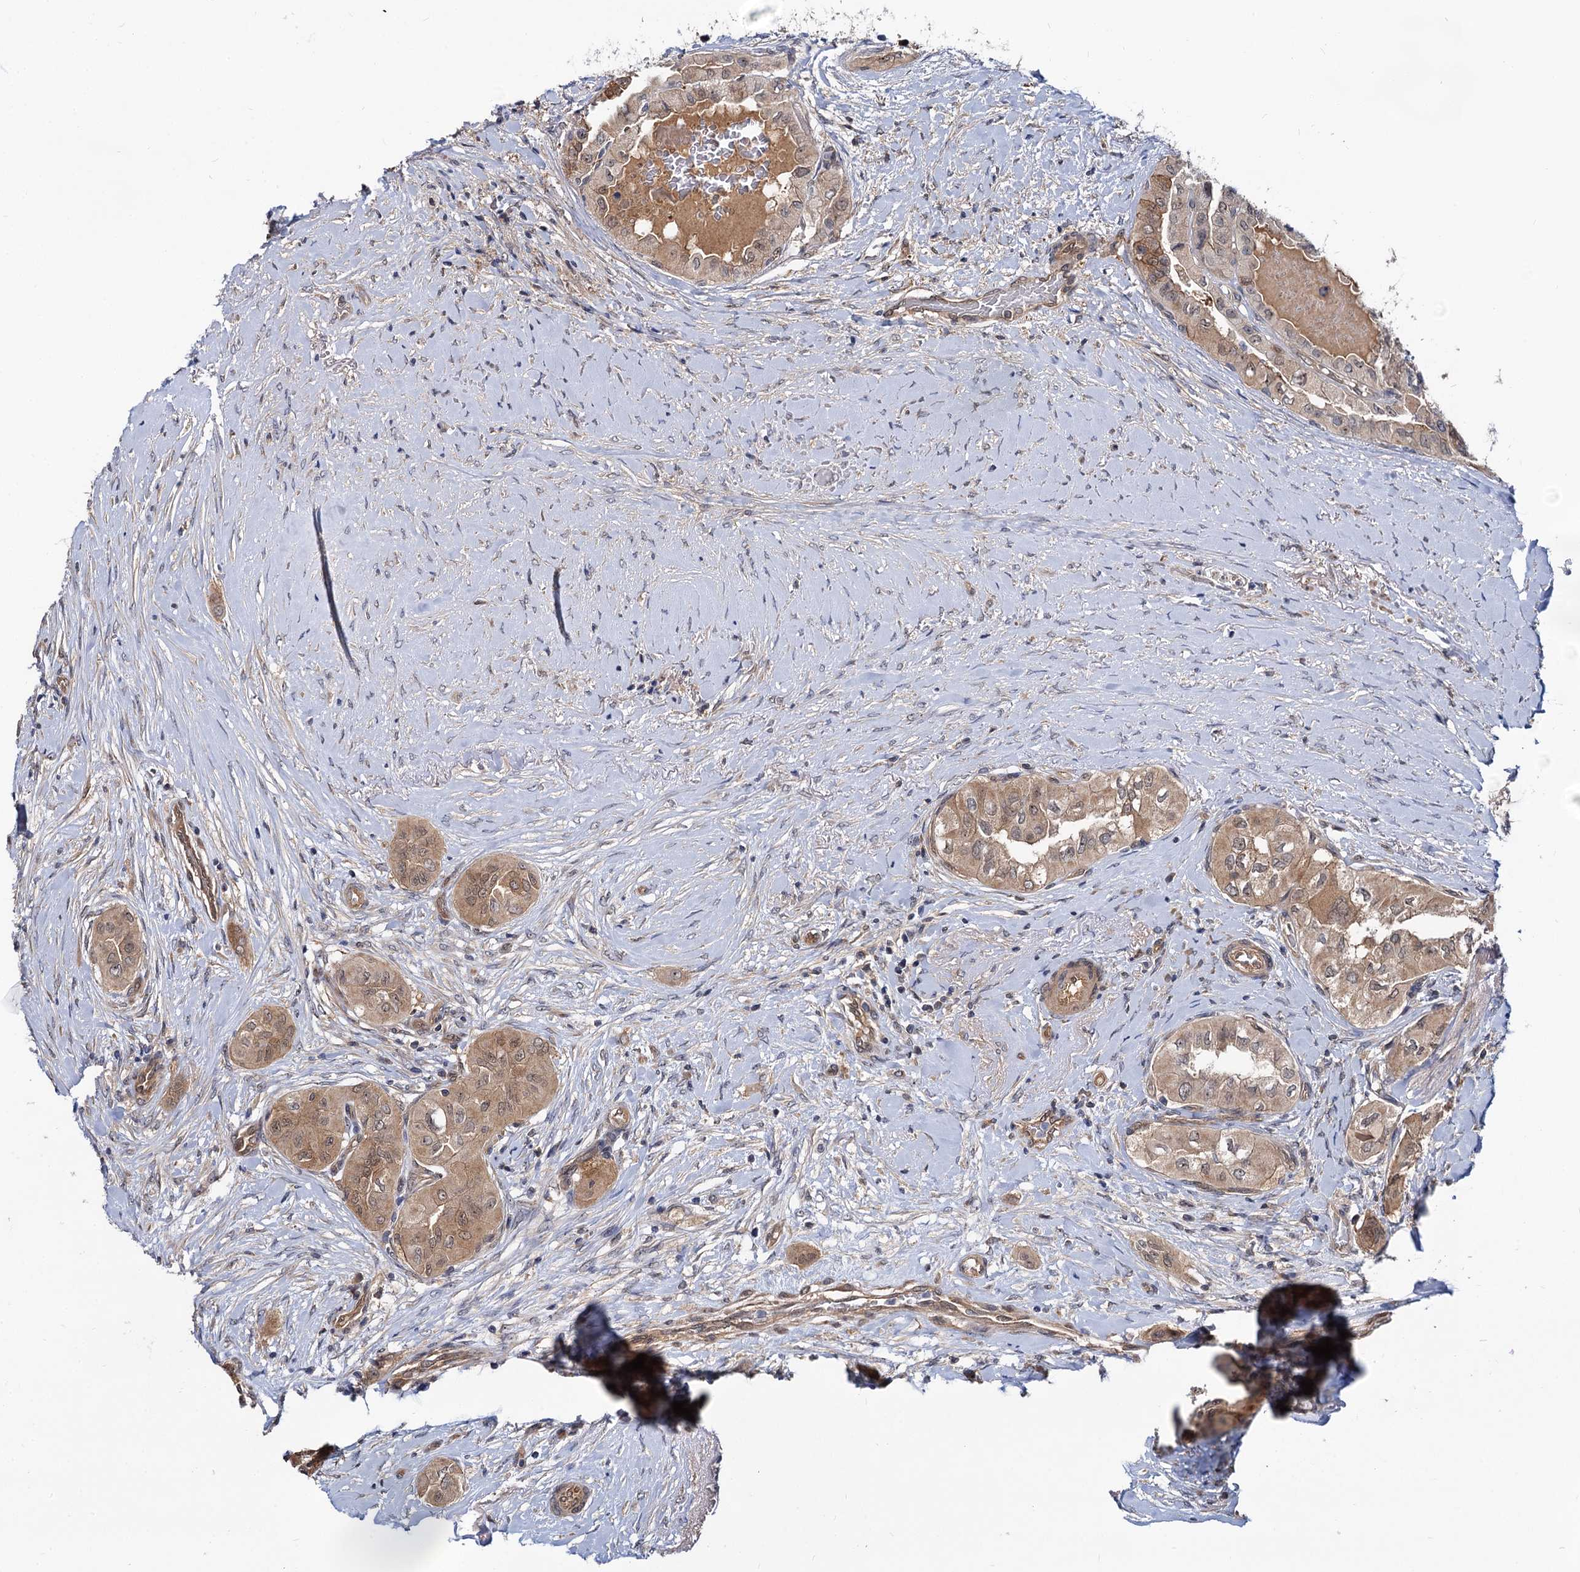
{"staining": {"intensity": "weak", "quantity": ">75%", "location": "cytoplasmic/membranous,nuclear"}, "tissue": "thyroid cancer", "cell_type": "Tumor cells", "image_type": "cancer", "snomed": [{"axis": "morphology", "description": "Papillary adenocarcinoma, NOS"}, {"axis": "topography", "description": "Thyroid gland"}], "caption": "Immunohistochemistry (IHC) of human thyroid cancer (papillary adenocarcinoma) demonstrates low levels of weak cytoplasmic/membranous and nuclear positivity in about >75% of tumor cells.", "gene": "SNX15", "patient": {"sex": "female", "age": 59}}